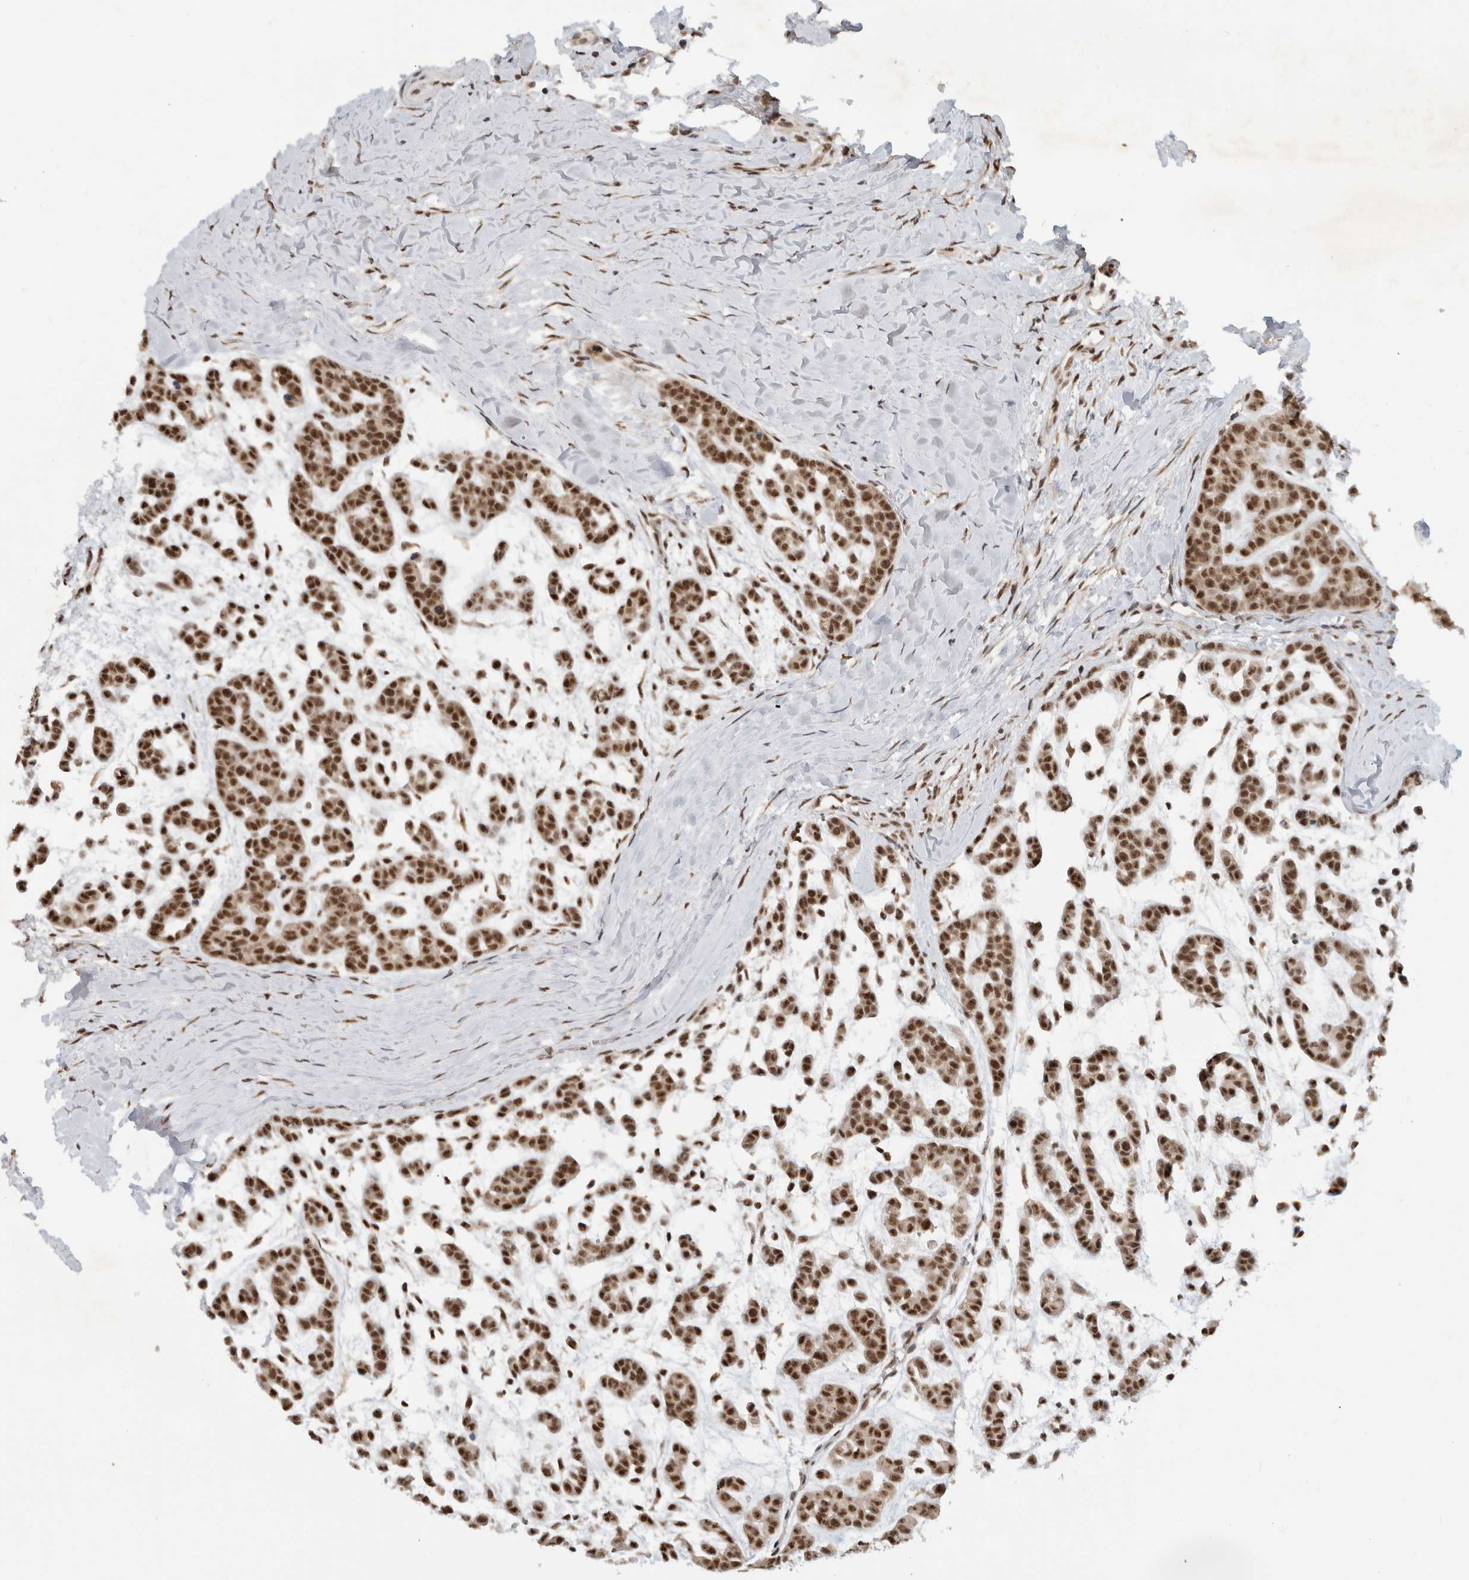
{"staining": {"intensity": "strong", "quantity": ">75%", "location": "nuclear"}, "tissue": "head and neck cancer", "cell_type": "Tumor cells", "image_type": "cancer", "snomed": [{"axis": "morphology", "description": "Adenocarcinoma, NOS"}, {"axis": "morphology", "description": "Adenoma, NOS"}, {"axis": "topography", "description": "Head-Neck"}], "caption": "Strong nuclear protein staining is identified in about >75% of tumor cells in head and neck cancer (adenocarcinoma).", "gene": "NCAPG2", "patient": {"sex": "female", "age": 55}}